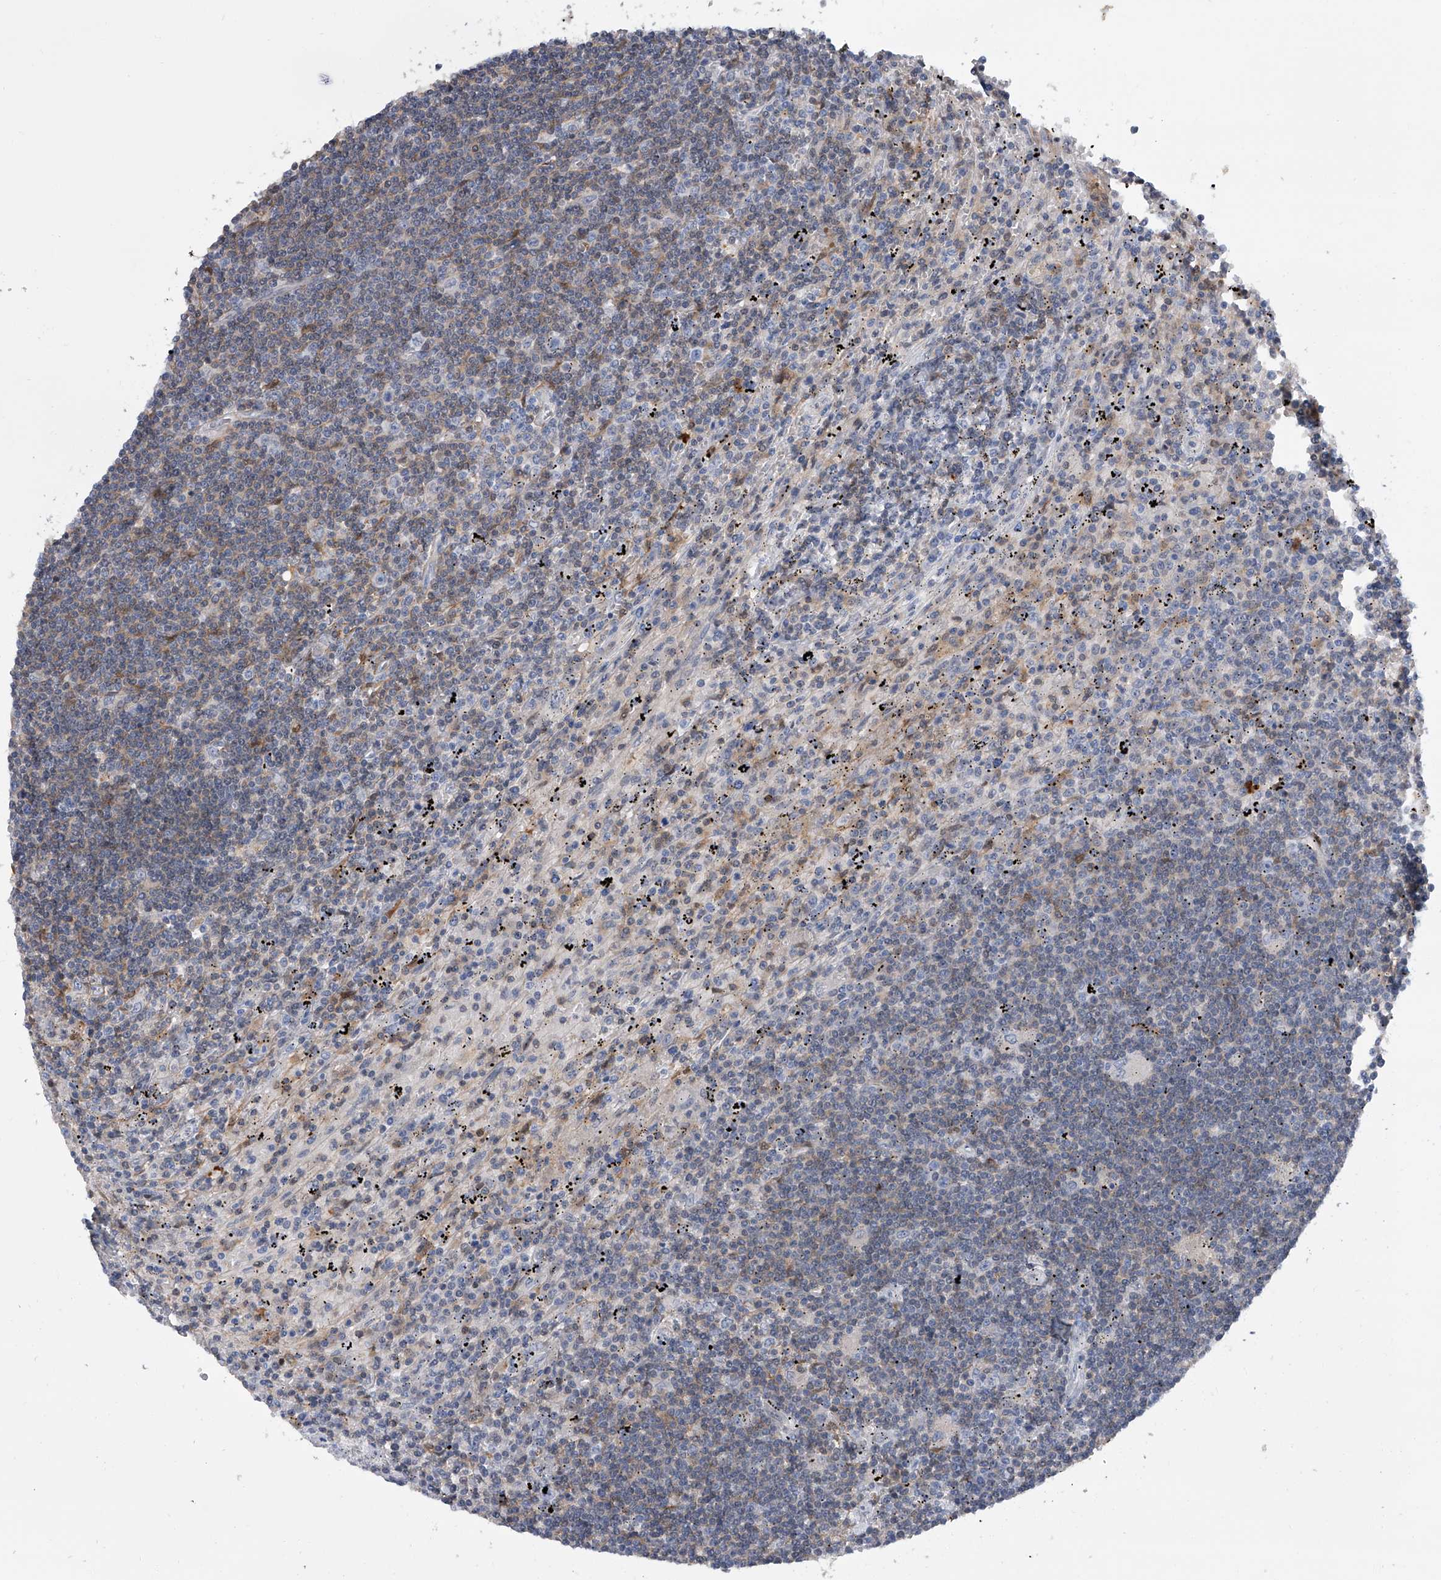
{"staining": {"intensity": "weak", "quantity": "25%-75%", "location": "cytoplasmic/membranous"}, "tissue": "lymphoma", "cell_type": "Tumor cells", "image_type": "cancer", "snomed": [{"axis": "morphology", "description": "Malignant lymphoma, non-Hodgkin's type, Low grade"}, {"axis": "topography", "description": "Spleen"}], "caption": "A brown stain highlights weak cytoplasmic/membranous positivity of a protein in human lymphoma tumor cells.", "gene": "SERPINB9", "patient": {"sex": "male", "age": 76}}